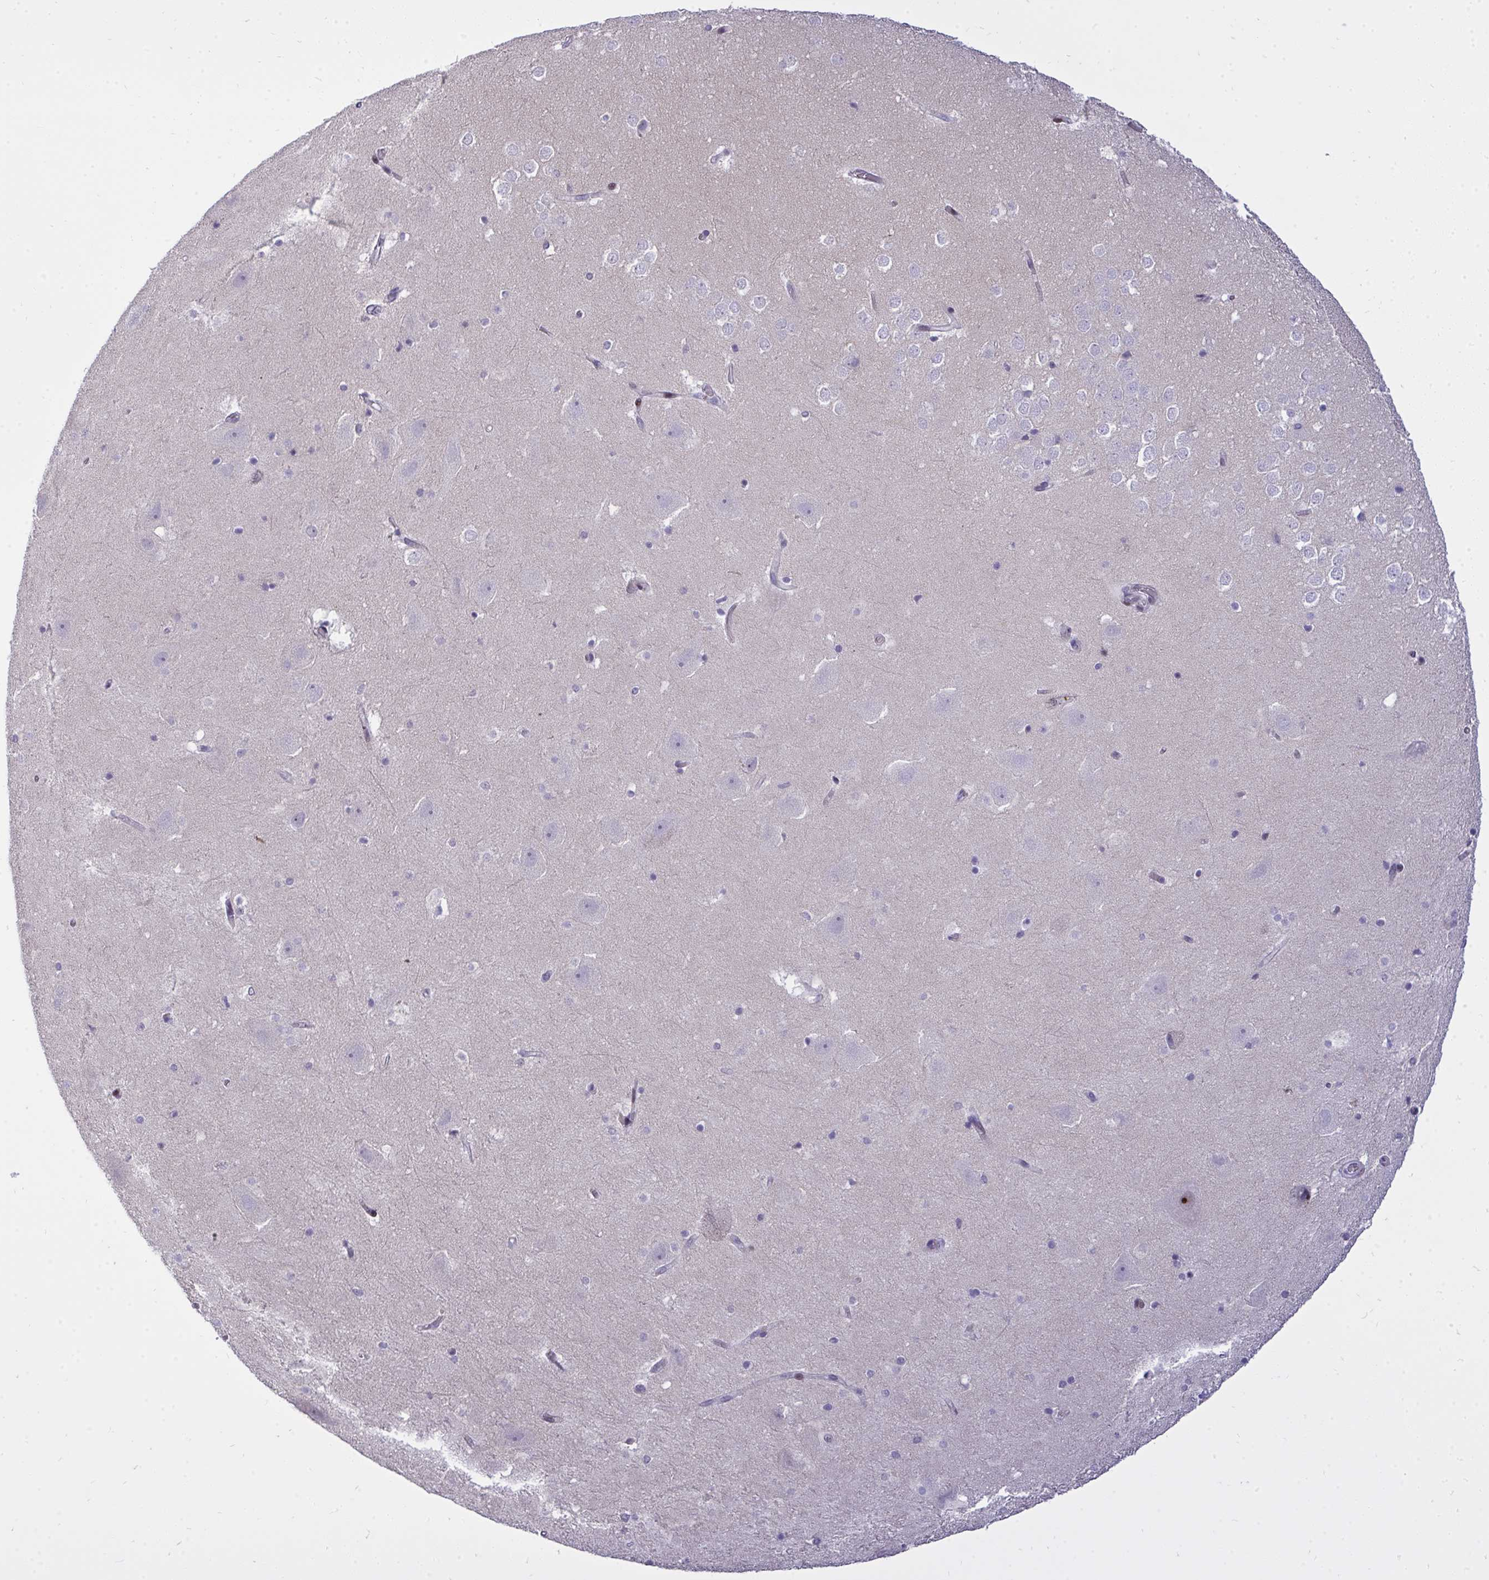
{"staining": {"intensity": "negative", "quantity": "none", "location": "none"}, "tissue": "hippocampus", "cell_type": "Glial cells", "image_type": "normal", "snomed": [{"axis": "morphology", "description": "Normal tissue, NOS"}, {"axis": "topography", "description": "Hippocampus"}], "caption": "The histopathology image displays no significant expression in glial cells of hippocampus.", "gene": "PLPPR3", "patient": {"sex": "female", "age": 42}}